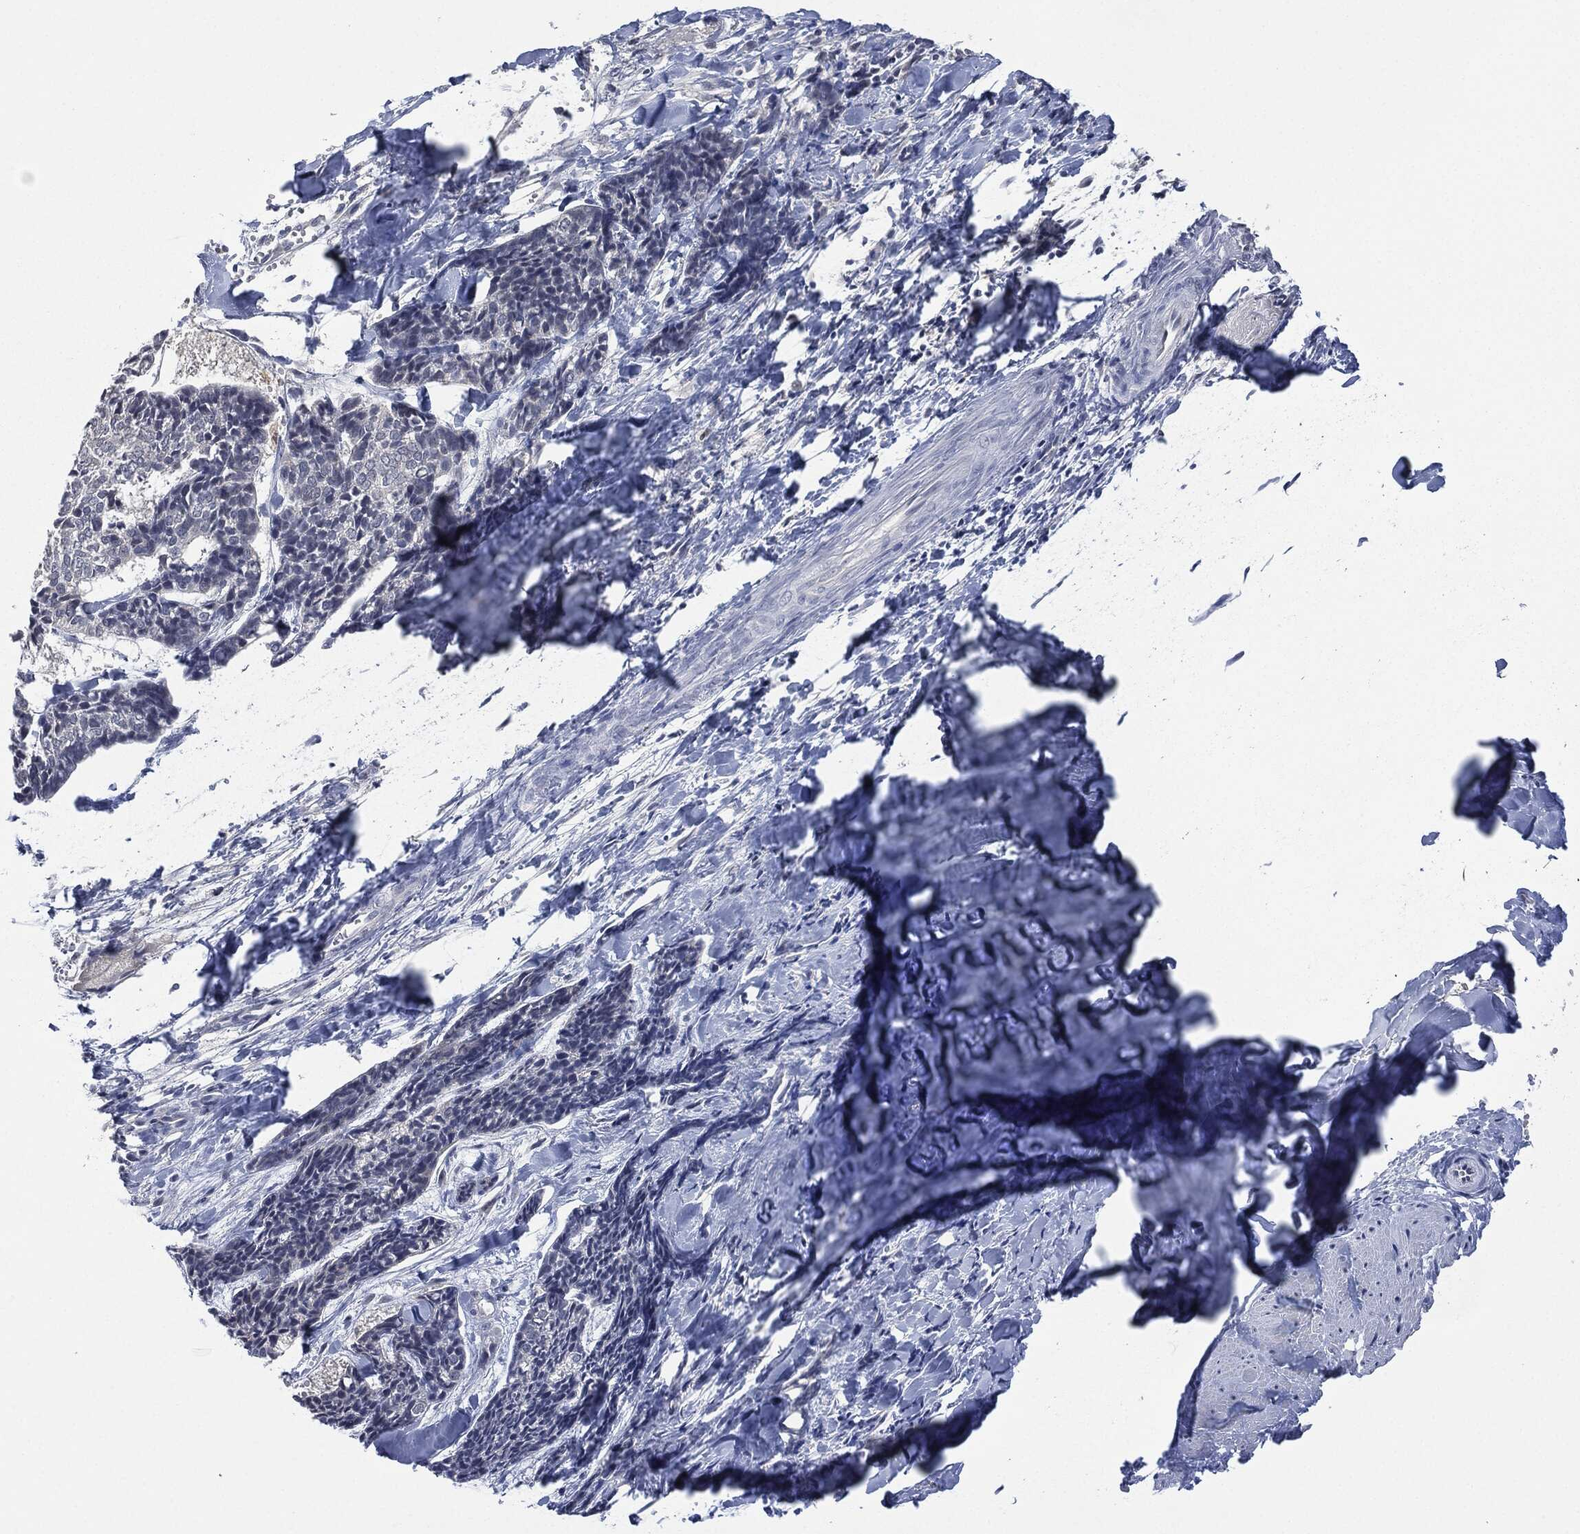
{"staining": {"intensity": "negative", "quantity": "none", "location": "none"}, "tissue": "skin cancer", "cell_type": "Tumor cells", "image_type": "cancer", "snomed": [{"axis": "morphology", "description": "Basal cell carcinoma"}, {"axis": "topography", "description": "Skin"}], "caption": "Basal cell carcinoma (skin) stained for a protein using immunohistochemistry (IHC) shows no expression tumor cells.", "gene": "IL1RN", "patient": {"sex": "male", "age": 86}}